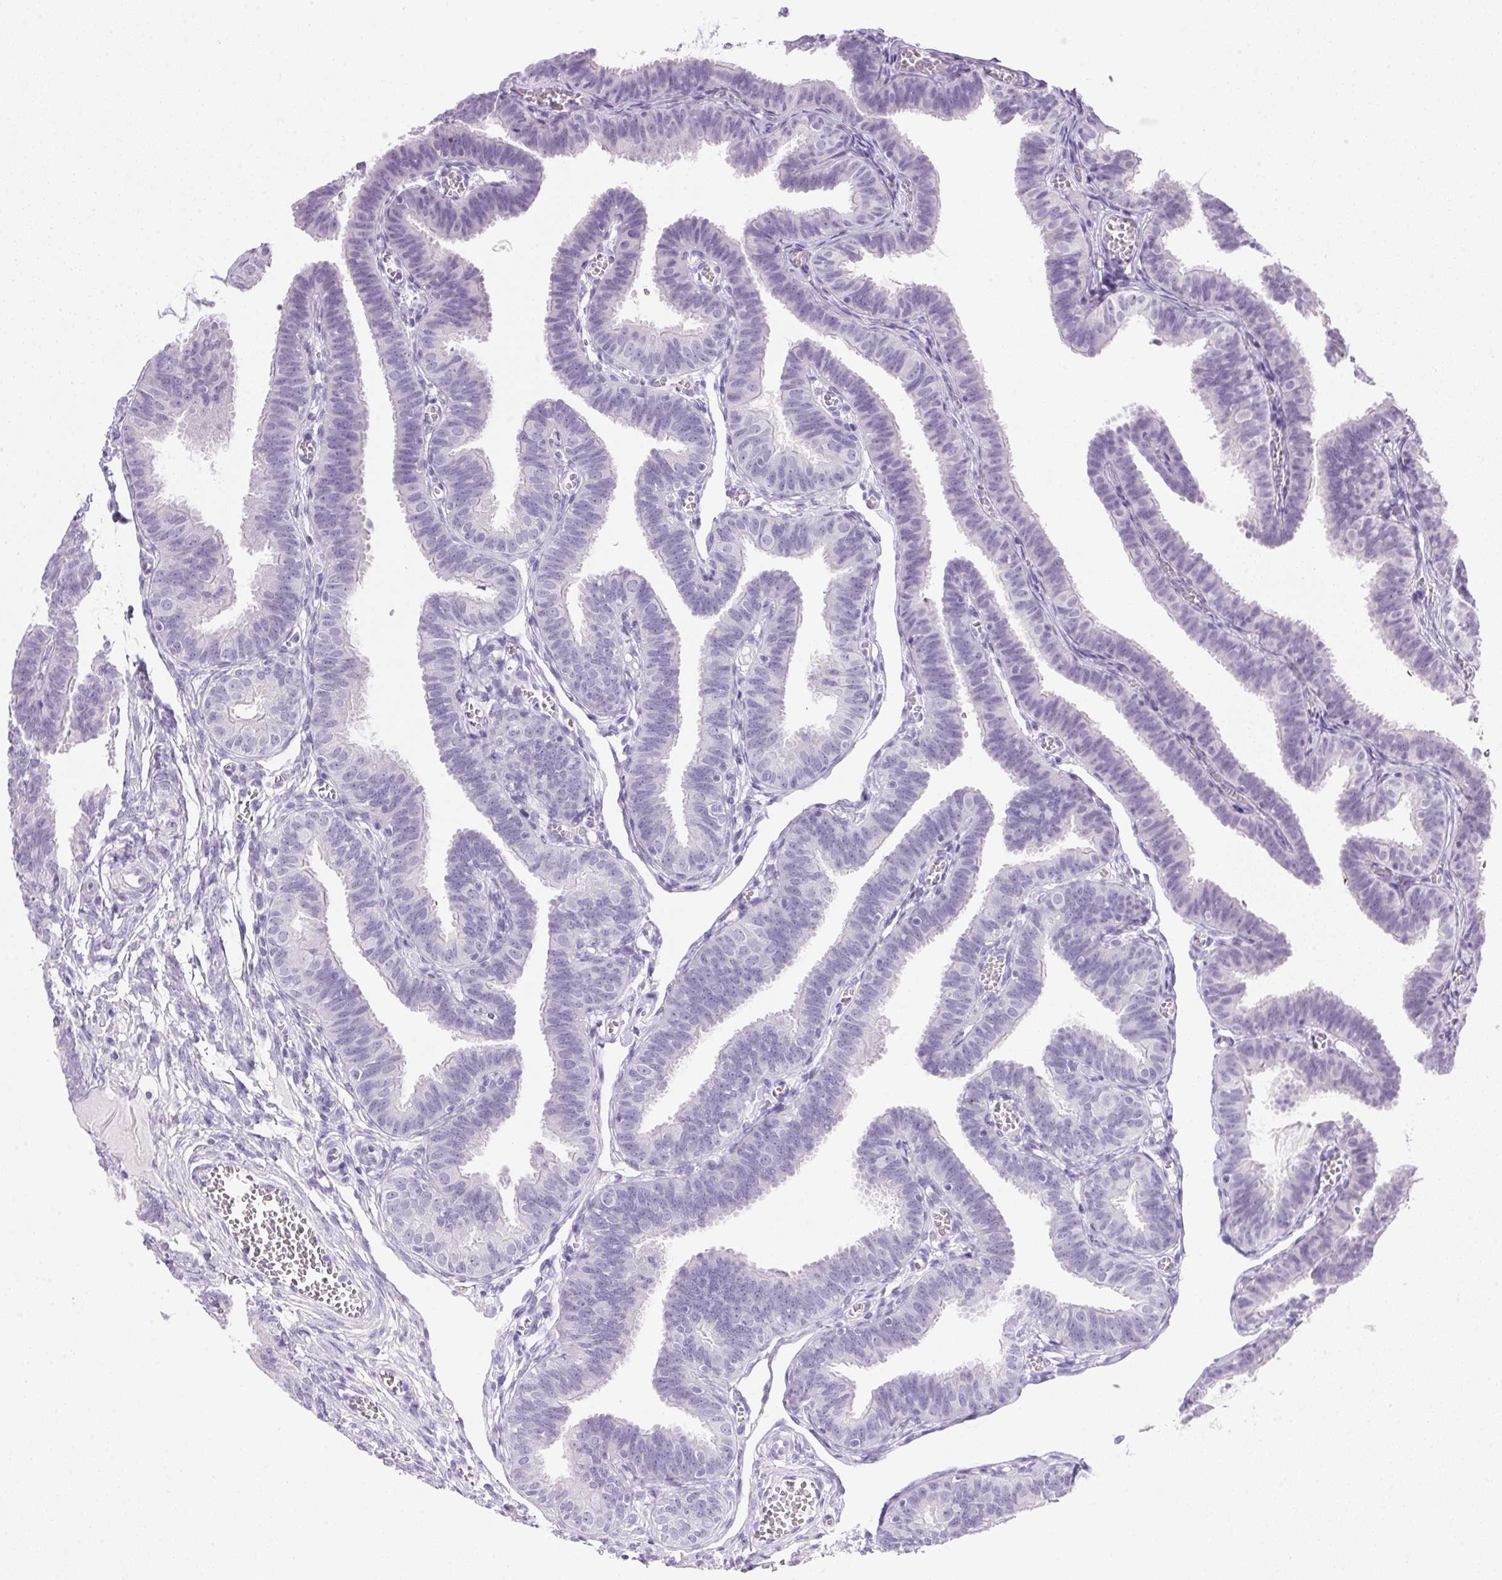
{"staining": {"intensity": "negative", "quantity": "none", "location": "none"}, "tissue": "fallopian tube", "cell_type": "Glandular cells", "image_type": "normal", "snomed": [{"axis": "morphology", "description": "Normal tissue, NOS"}, {"axis": "topography", "description": "Fallopian tube"}], "caption": "Photomicrograph shows no significant protein positivity in glandular cells of benign fallopian tube. The staining was performed using DAB (3,3'-diaminobenzidine) to visualize the protein expression in brown, while the nuclei were stained in blue with hematoxylin (Magnification: 20x).", "gene": "ATP6V0A4", "patient": {"sex": "female", "age": 25}}